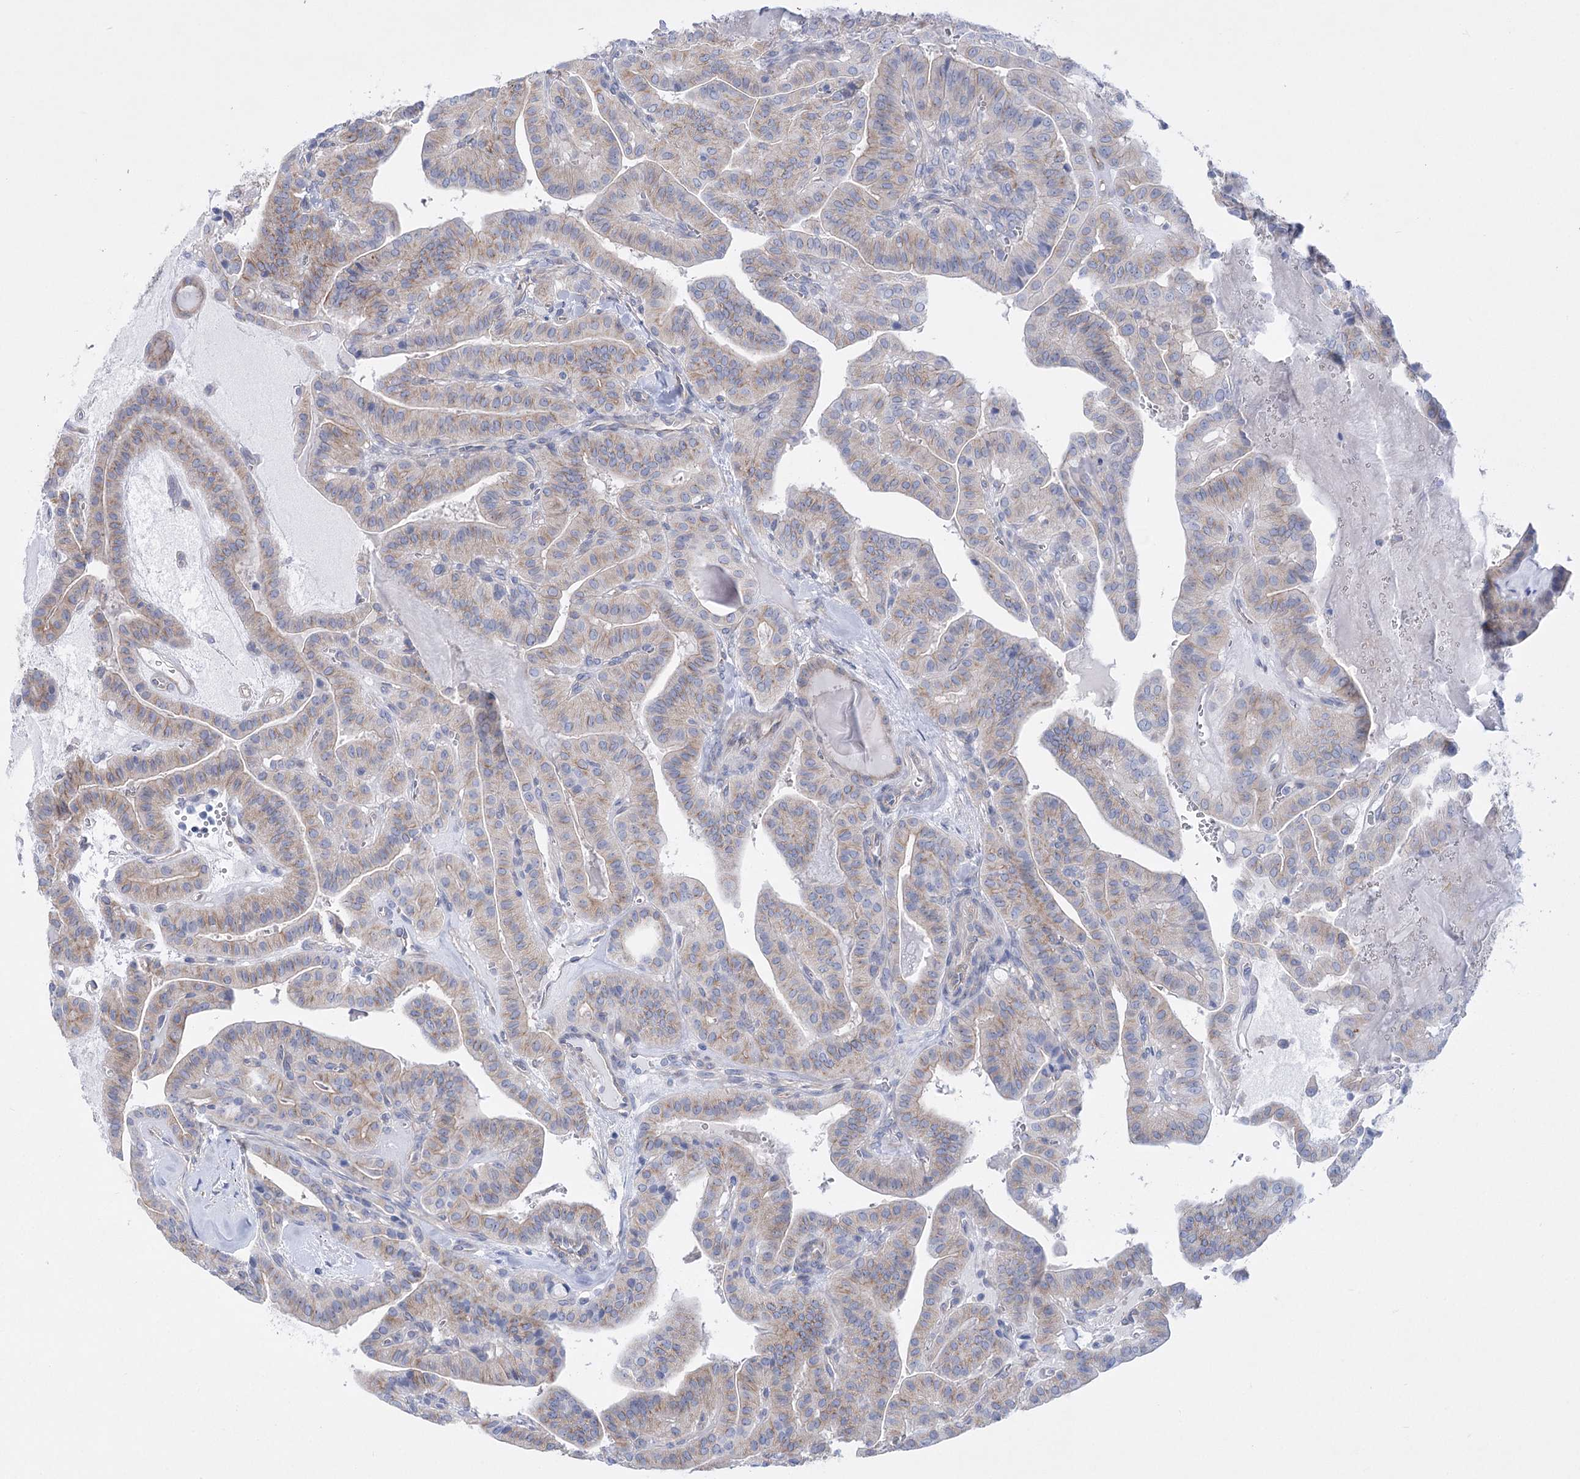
{"staining": {"intensity": "weak", "quantity": "<25%", "location": "cytoplasmic/membranous"}, "tissue": "thyroid cancer", "cell_type": "Tumor cells", "image_type": "cancer", "snomed": [{"axis": "morphology", "description": "Papillary adenocarcinoma, NOS"}, {"axis": "topography", "description": "Thyroid gland"}], "caption": "Tumor cells show no significant staining in papillary adenocarcinoma (thyroid). Nuclei are stained in blue.", "gene": "LRRC34", "patient": {"sex": "male", "age": 52}}